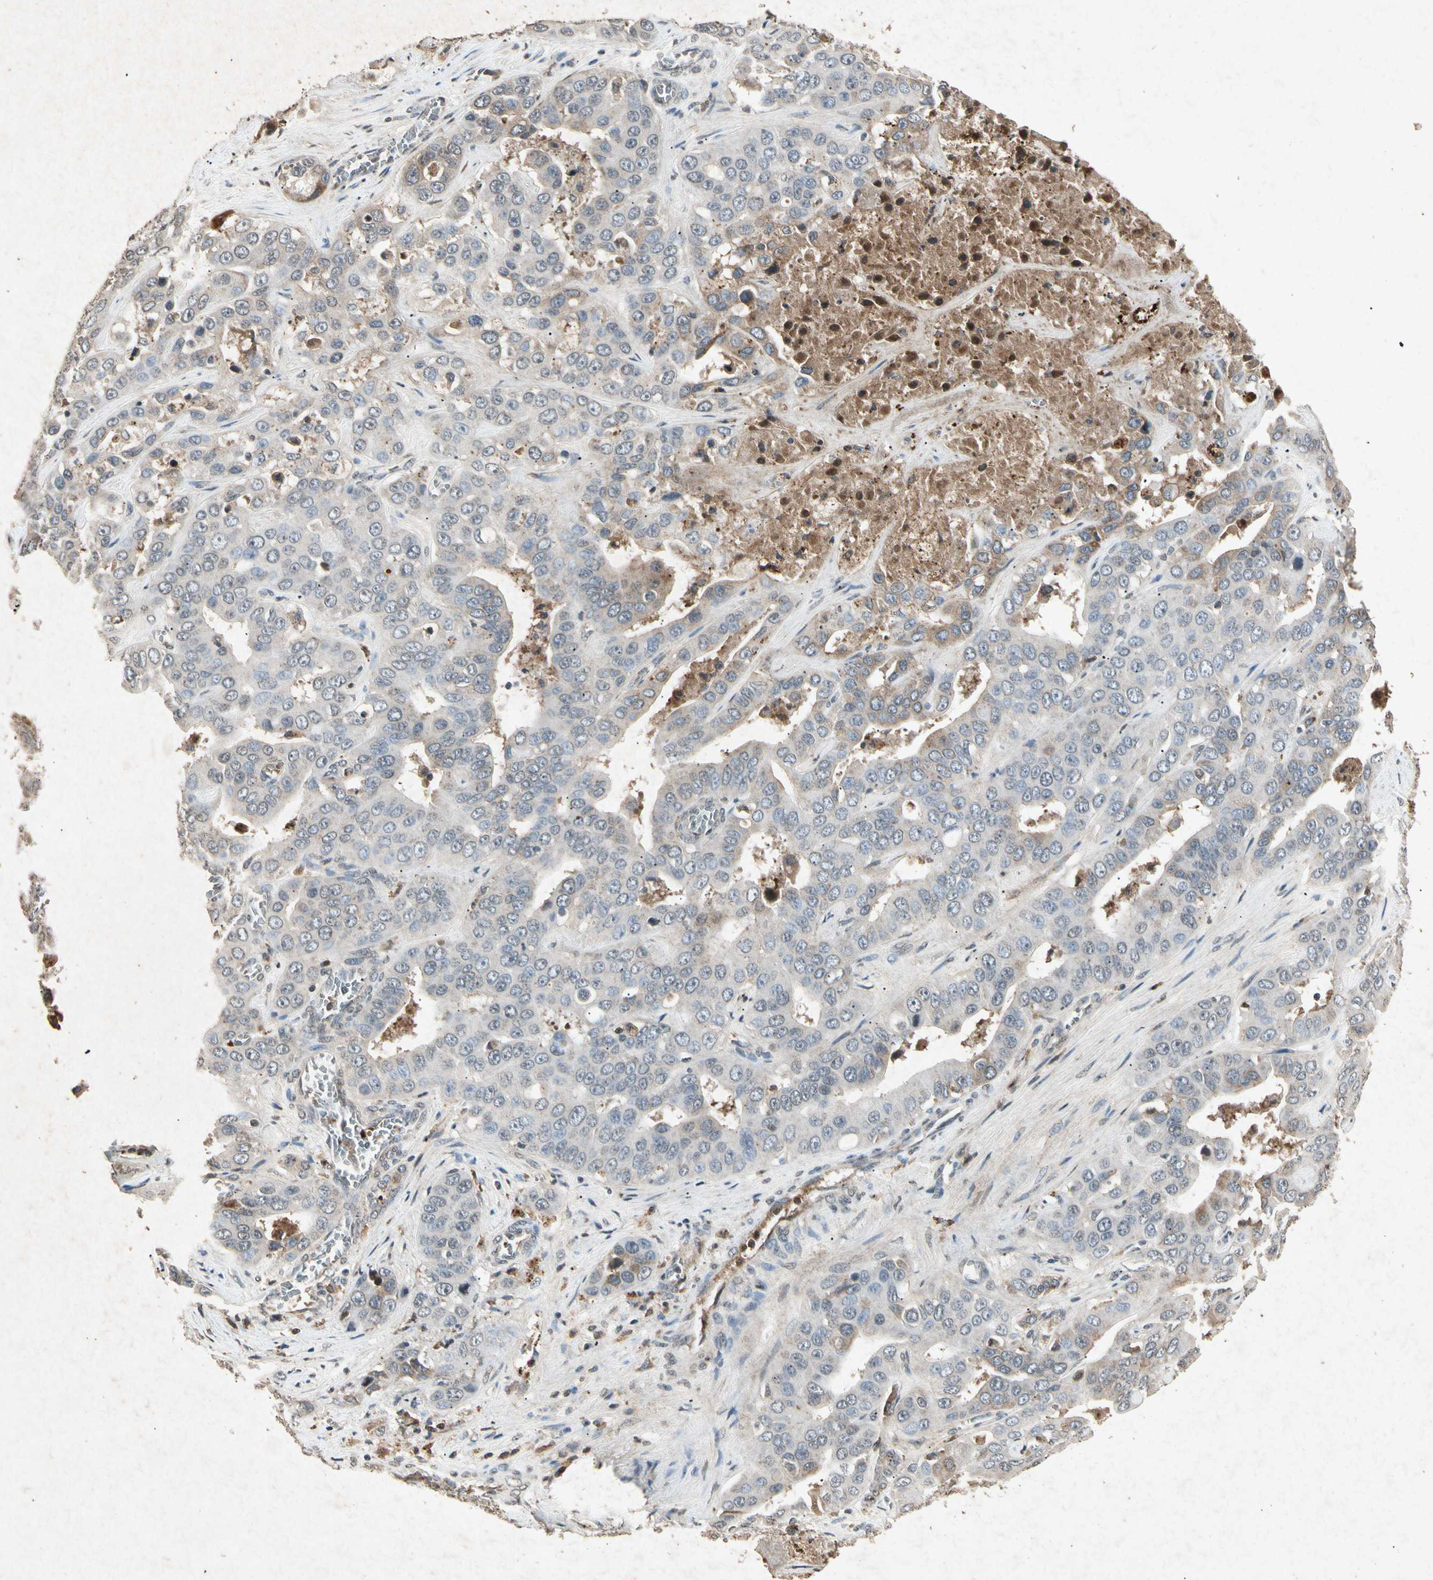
{"staining": {"intensity": "weak", "quantity": "<25%", "location": "cytoplasmic/membranous"}, "tissue": "liver cancer", "cell_type": "Tumor cells", "image_type": "cancer", "snomed": [{"axis": "morphology", "description": "Cholangiocarcinoma"}, {"axis": "topography", "description": "Liver"}], "caption": "Immunohistochemistry (IHC) of liver cancer (cholangiocarcinoma) displays no positivity in tumor cells.", "gene": "CP", "patient": {"sex": "female", "age": 52}}